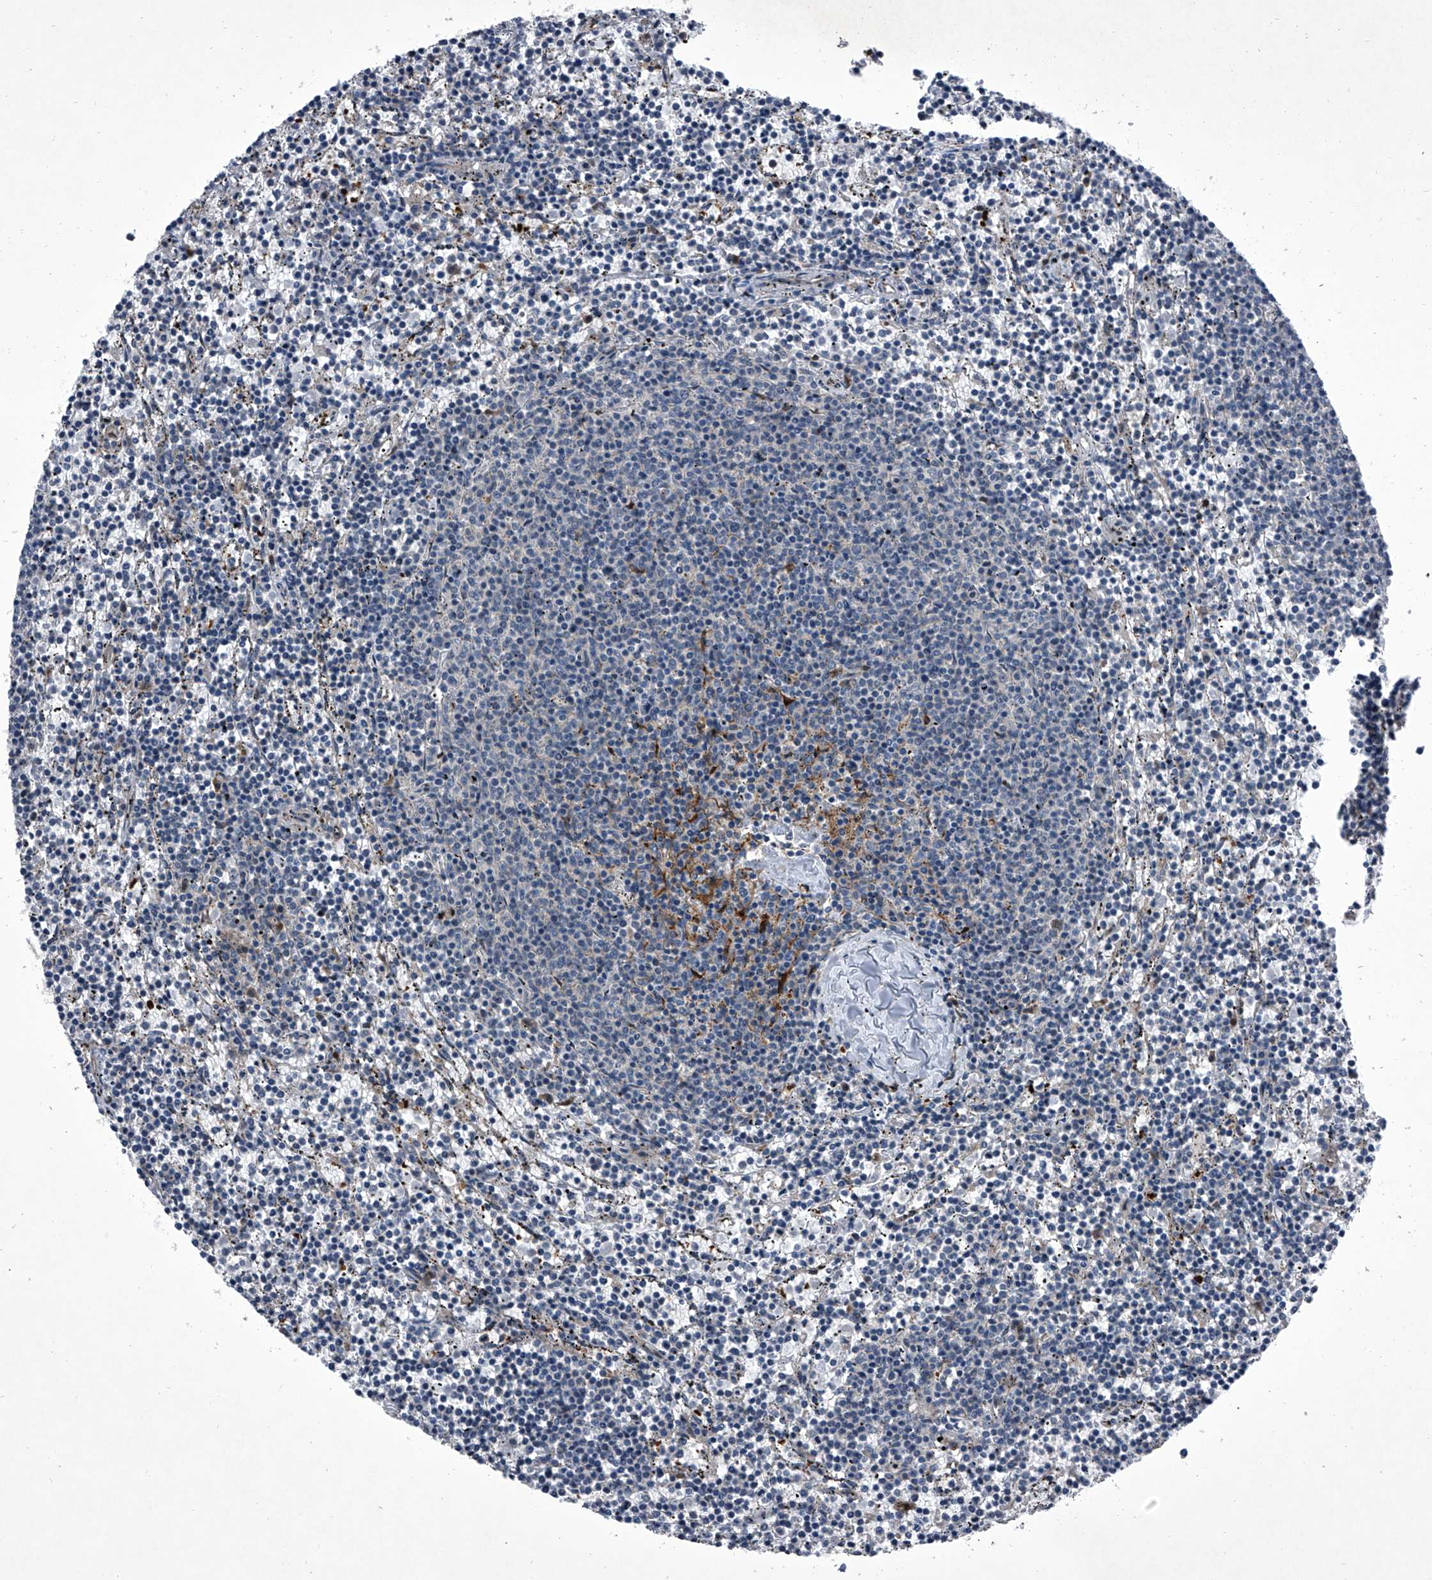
{"staining": {"intensity": "negative", "quantity": "none", "location": "none"}, "tissue": "lymphoma", "cell_type": "Tumor cells", "image_type": "cancer", "snomed": [{"axis": "morphology", "description": "Malignant lymphoma, non-Hodgkin's type, Low grade"}, {"axis": "topography", "description": "Spleen"}], "caption": "Lymphoma was stained to show a protein in brown. There is no significant expression in tumor cells.", "gene": "ELK4", "patient": {"sex": "female", "age": 50}}